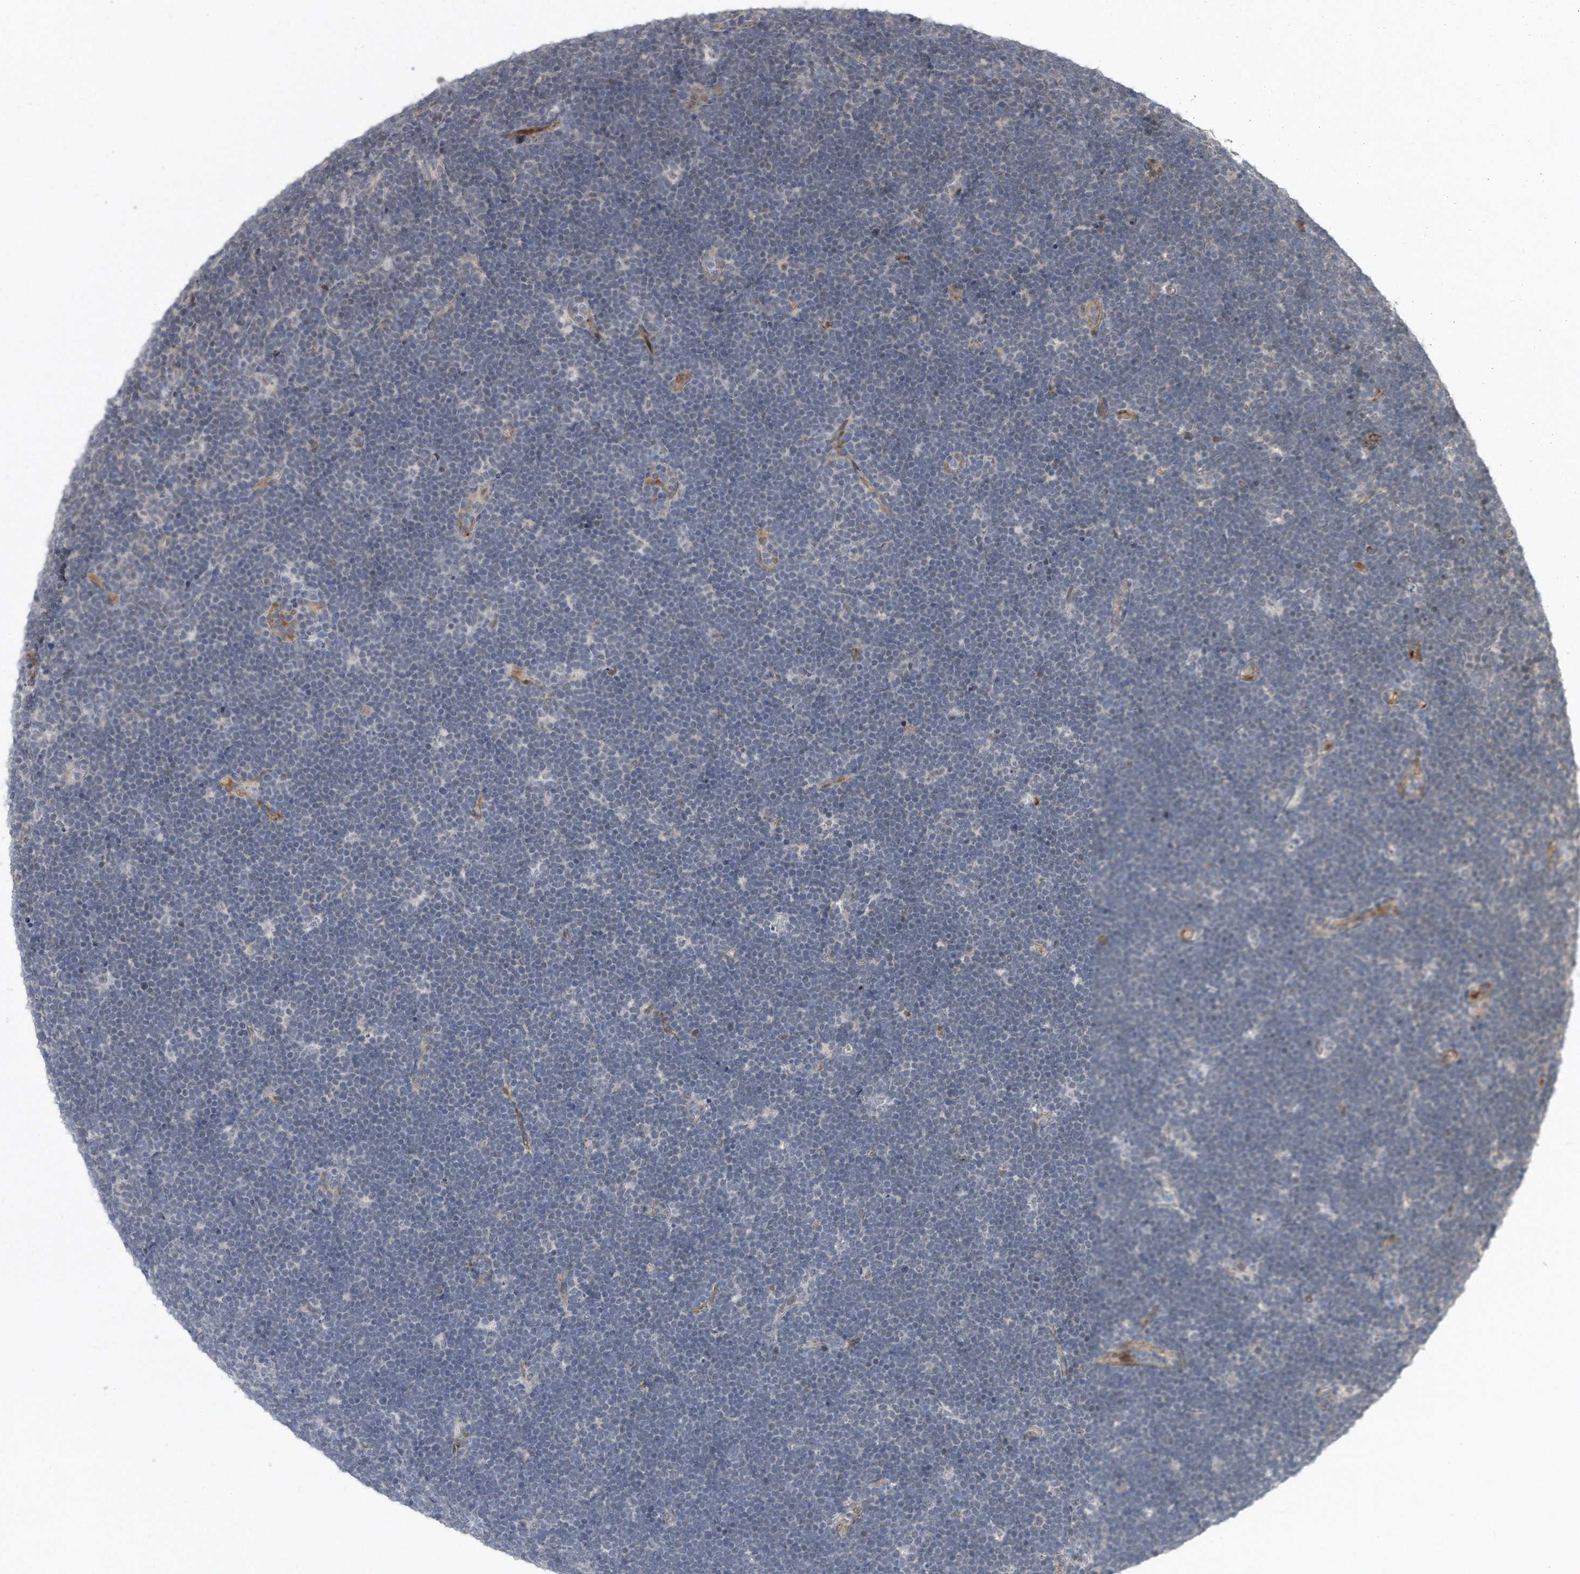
{"staining": {"intensity": "negative", "quantity": "none", "location": "none"}, "tissue": "lymphoma", "cell_type": "Tumor cells", "image_type": "cancer", "snomed": [{"axis": "morphology", "description": "Malignant lymphoma, non-Hodgkin's type, High grade"}, {"axis": "topography", "description": "Lymph node"}], "caption": "There is no significant expression in tumor cells of lymphoma.", "gene": "PGBD2", "patient": {"sex": "male", "age": 13}}